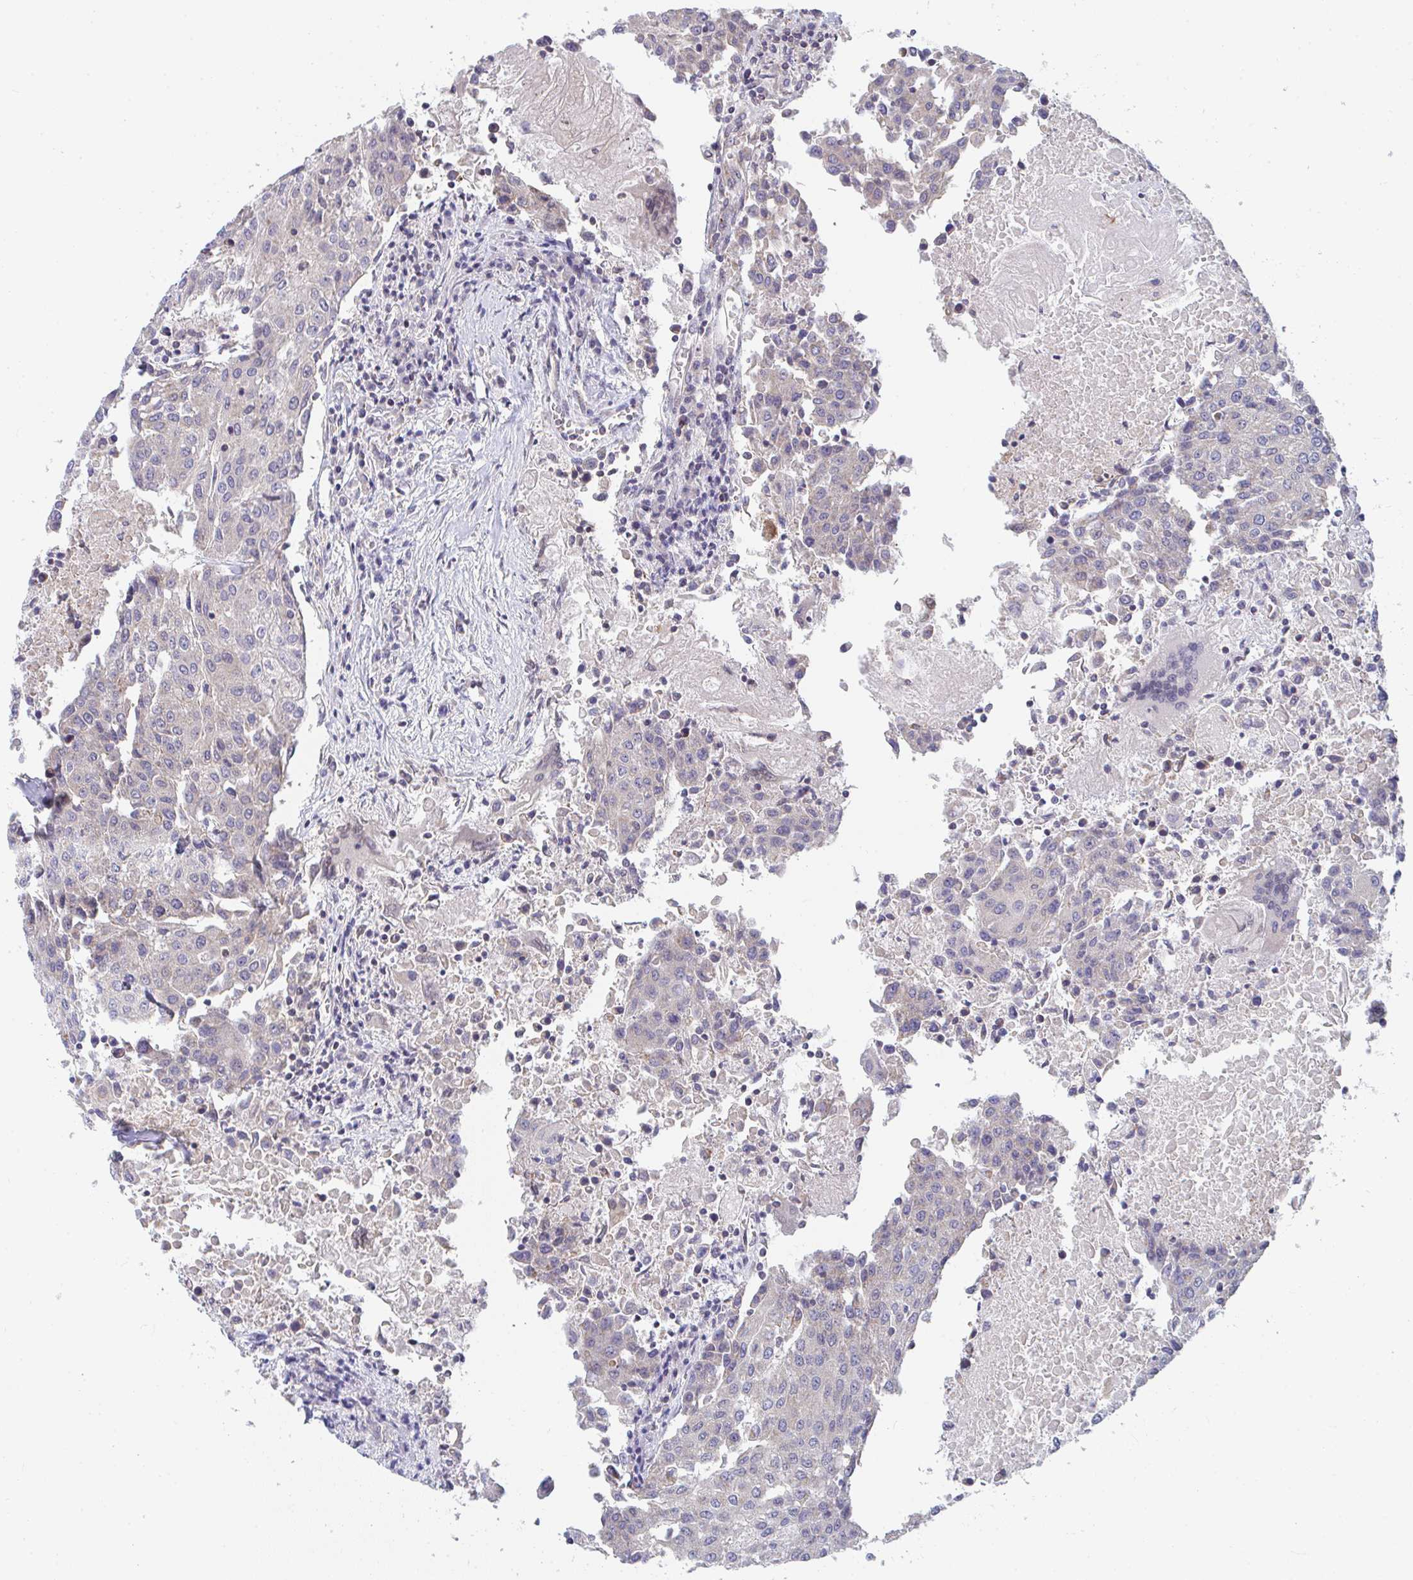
{"staining": {"intensity": "negative", "quantity": "none", "location": "none"}, "tissue": "urothelial cancer", "cell_type": "Tumor cells", "image_type": "cancer", "snomed": [{"axis": "morphology", "description": "Urothelial carcinoma, High grade"}, {"axis": "topography", "description": "Urinary bladder"}], "caption": "Immunohistochemistry micrograph of neoplastic tissue: human urothelial cancer stained with DAB (3,3'-diaminobenzidine) reveals no significant protein positivity in tumor cells. (Brightfield microscopy of DAB immunohistochemistry at high magnification).", "gene": "EIF1AD", "patient": {"sex": "female", "age": 85}}